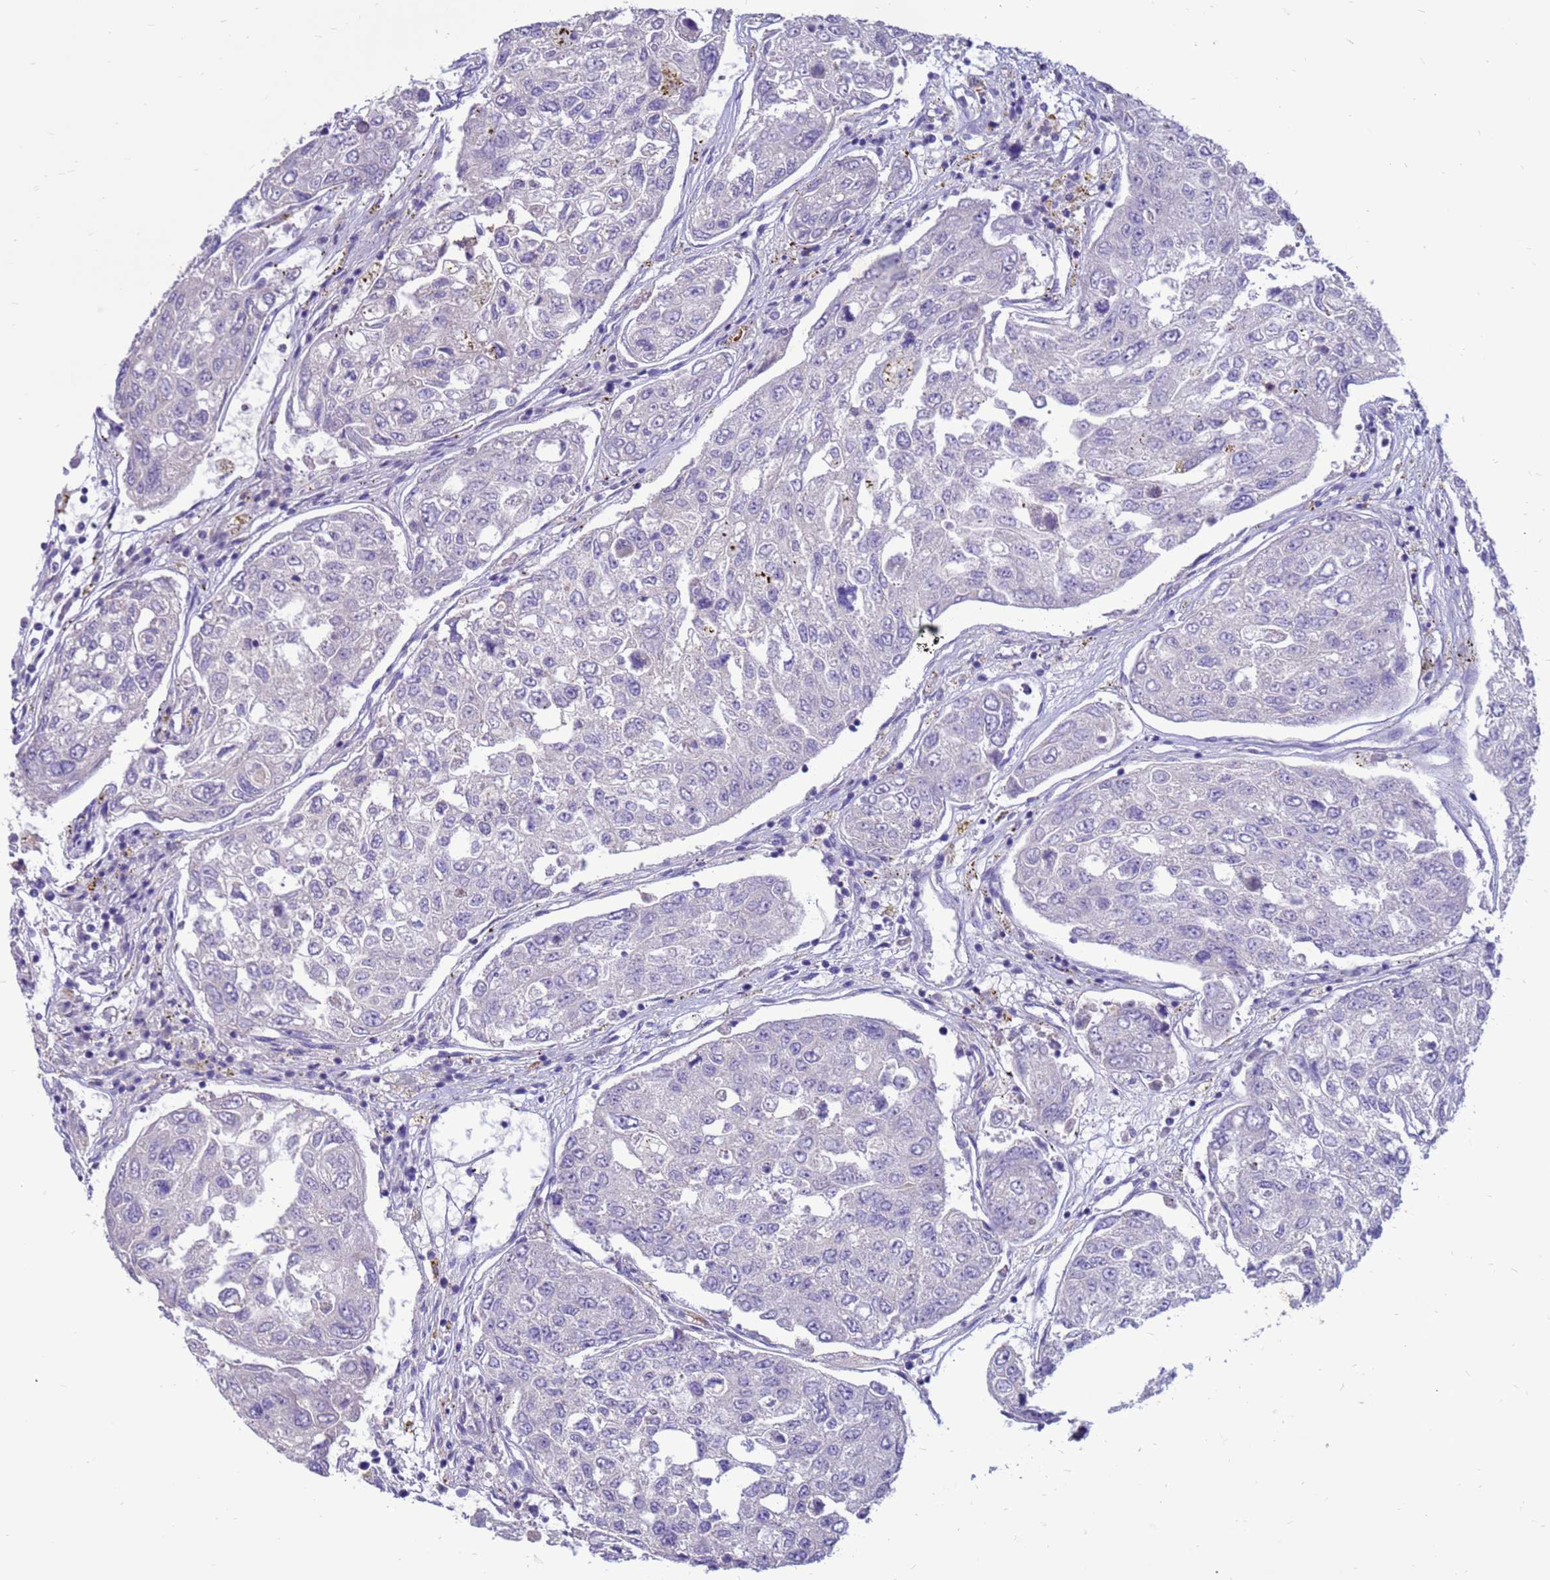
{"staining": {"intensity": "negative", "quantity": "none", "location": "none"}, "tissue": "urothelial cancer", "cell_type": "Tumor cells", "image_type": "cancer", "snomed": [{"axis": "morphology", "description": "Urothelial carcinoma, High grade"}, {"axis": "topography", "description": "Lymph node"}, {"axis": "topography", "description": "Urinary bladder"}], "caption": "A photomicrograph of human urothelial cancer is negative for staining in tumor cells.", "gene": "PDE10A", "patient": {"sex": "male", "age": 51}}